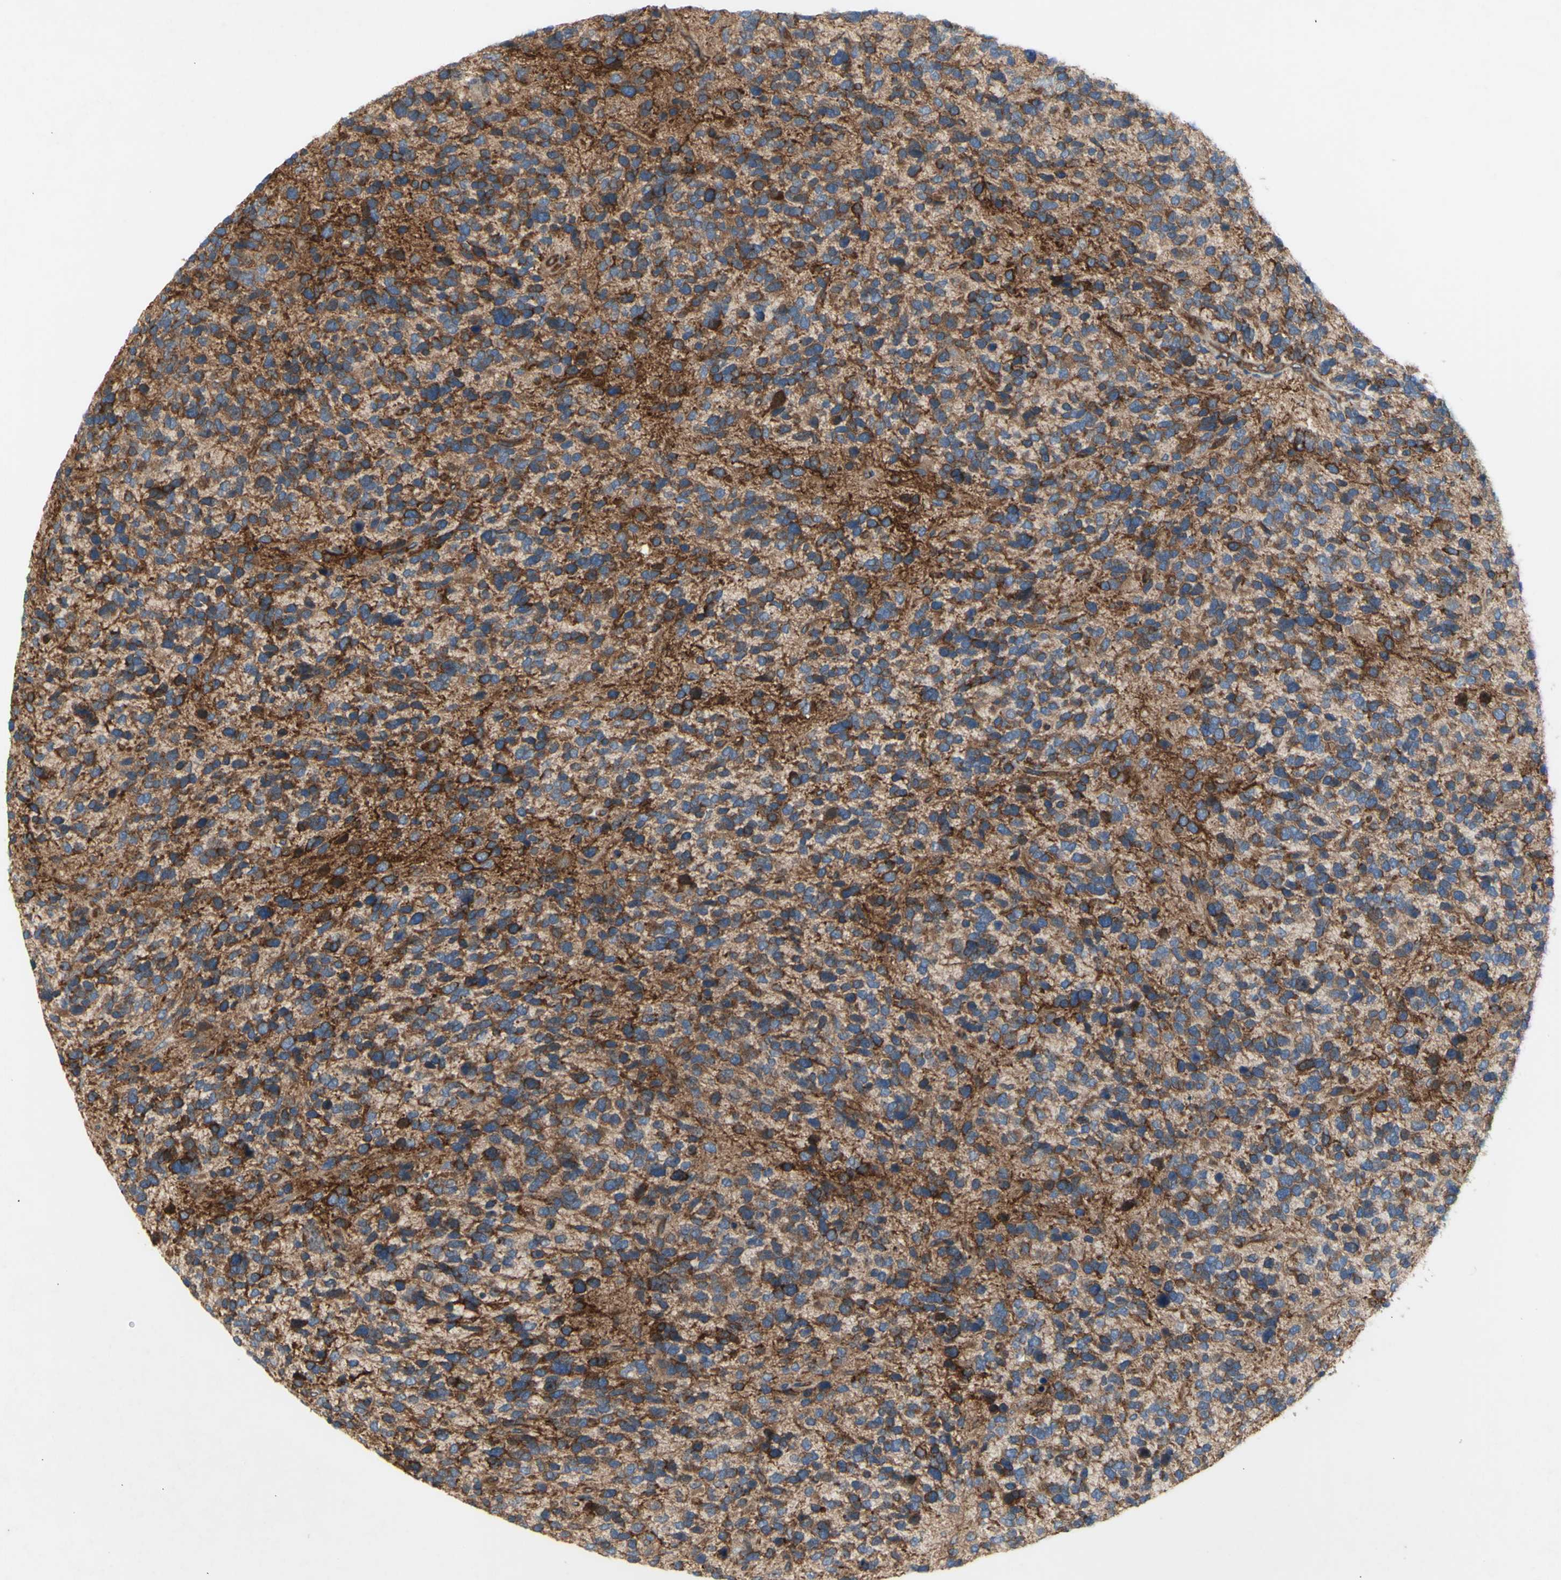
{"staining": {"intensity": "strong", "quantity": "<25%", "location": "cytoplasmic/membranous"}, "tissue": "glioma", "cell_type": "Tumor cells", "image_type": "cancer", "snomed": [{"axis": "morphology", "description": "Glioma, malignant, High grade"}, {"axis": "topography", "description": "Brain"}], "caption": "Immunohistochemistry (IHC) image of human high-grade glioma (malignant) stained for a protein (brown), which shows medium levels of strong cytoplasmic/membranous expression in about <25% of tumor cells.", "gene": "KLC1", "patient": {"sex": "female", "age": 58}}